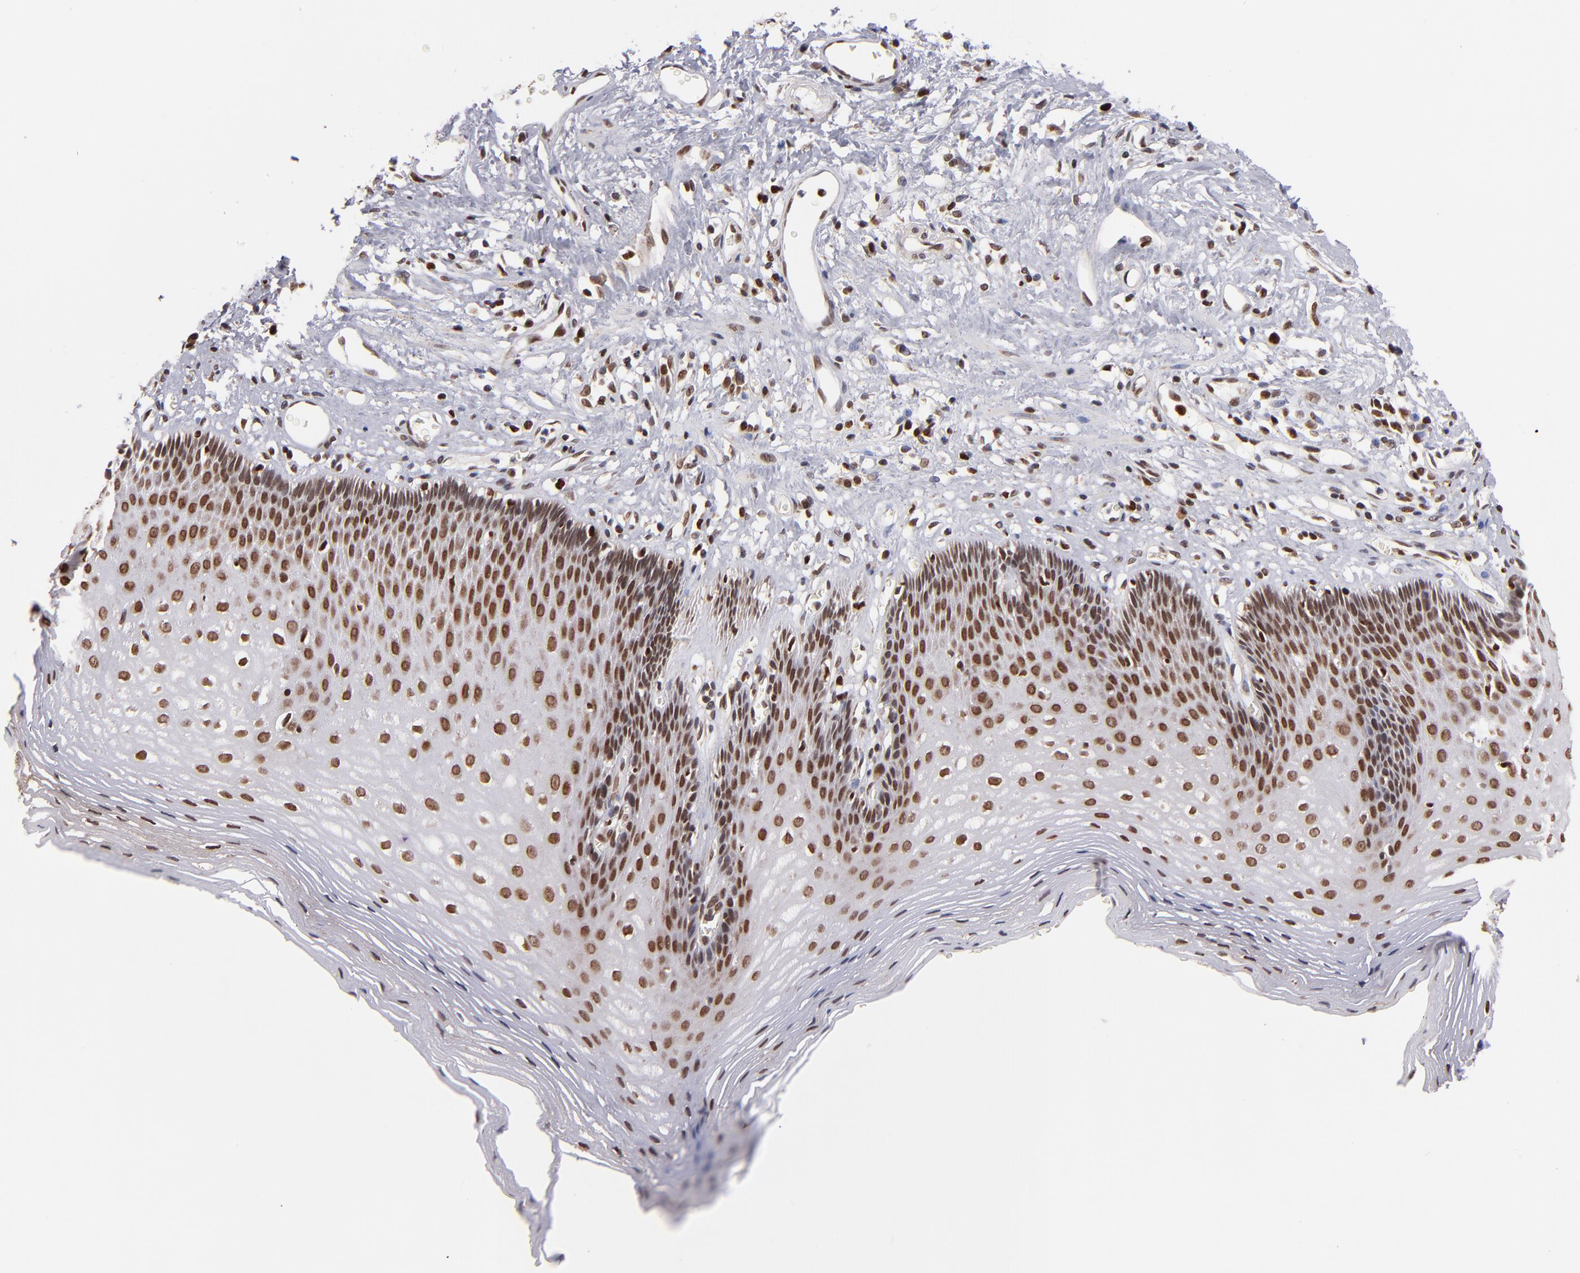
{"staining": {"intensity": "moderate", "quantity": ">75%", "location": "cytoplasmic/membranous,nuclear"}, "tissue": "esophagus", "cell_type": "Squamous epithelial cells", "image_type": "normal", "snomed": [{"axis": "morphology", "description": "Normal tissue, NOS"}, {"axis": "topography", "description": "Esophagus"}], "caption": "Immunohistochemistry (IHC) staining of normal esophagus, which demonstrates medium levels of moderate cytoplasmic/membranous,nuclear expression in approximately >75% of squamous epithelial cells indicating moderate cytoplasmic/membranous,nuclear protein expression. The staining was performed using DAB (3,3'-diaminobenzidine) (brown) for protein detection and nuclei were counterstained in hematoxylin (blue).", "gene": "TOP1MT", "patient": {"sex": "female", "age": 70}}